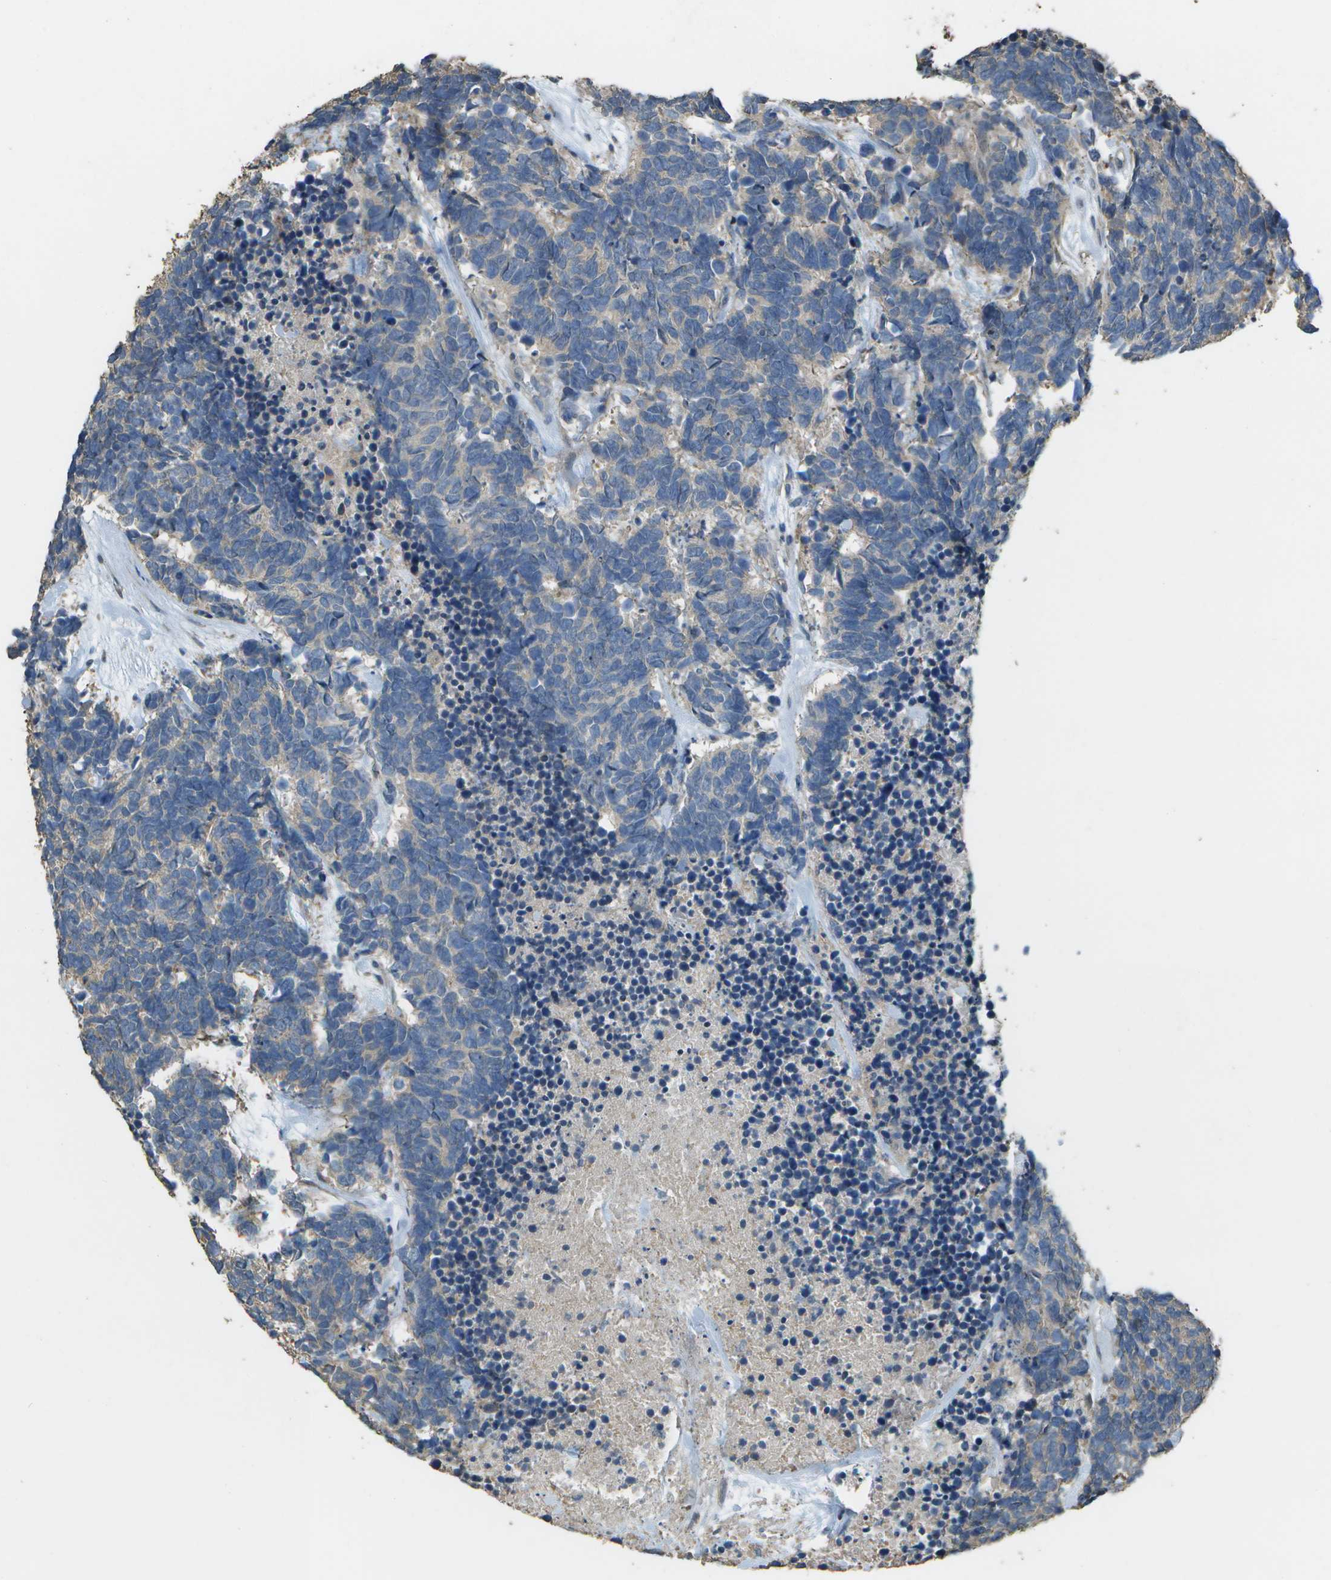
{"staining": {"intensity": "negative", "quantity": "none", "location": "none"}, "tissue": "carcinoid", "cell_type": "Tumor cells", "image_type": "cancer", "snomed": [{"axis": "morphology", "description": "Carcinoma, NOS"}, {"axis": "morphology", "description": "Carcinoid, malignant, NOS"}, {"axis": "topography", "description": "Urinary bladder"}], "caption": "This is an immunohistochemistry micrograph of human carcinoid. There is no staining in tumor cells.", "gene": "CLNS1A", "patient": {"sex": "male", "age": 57}}